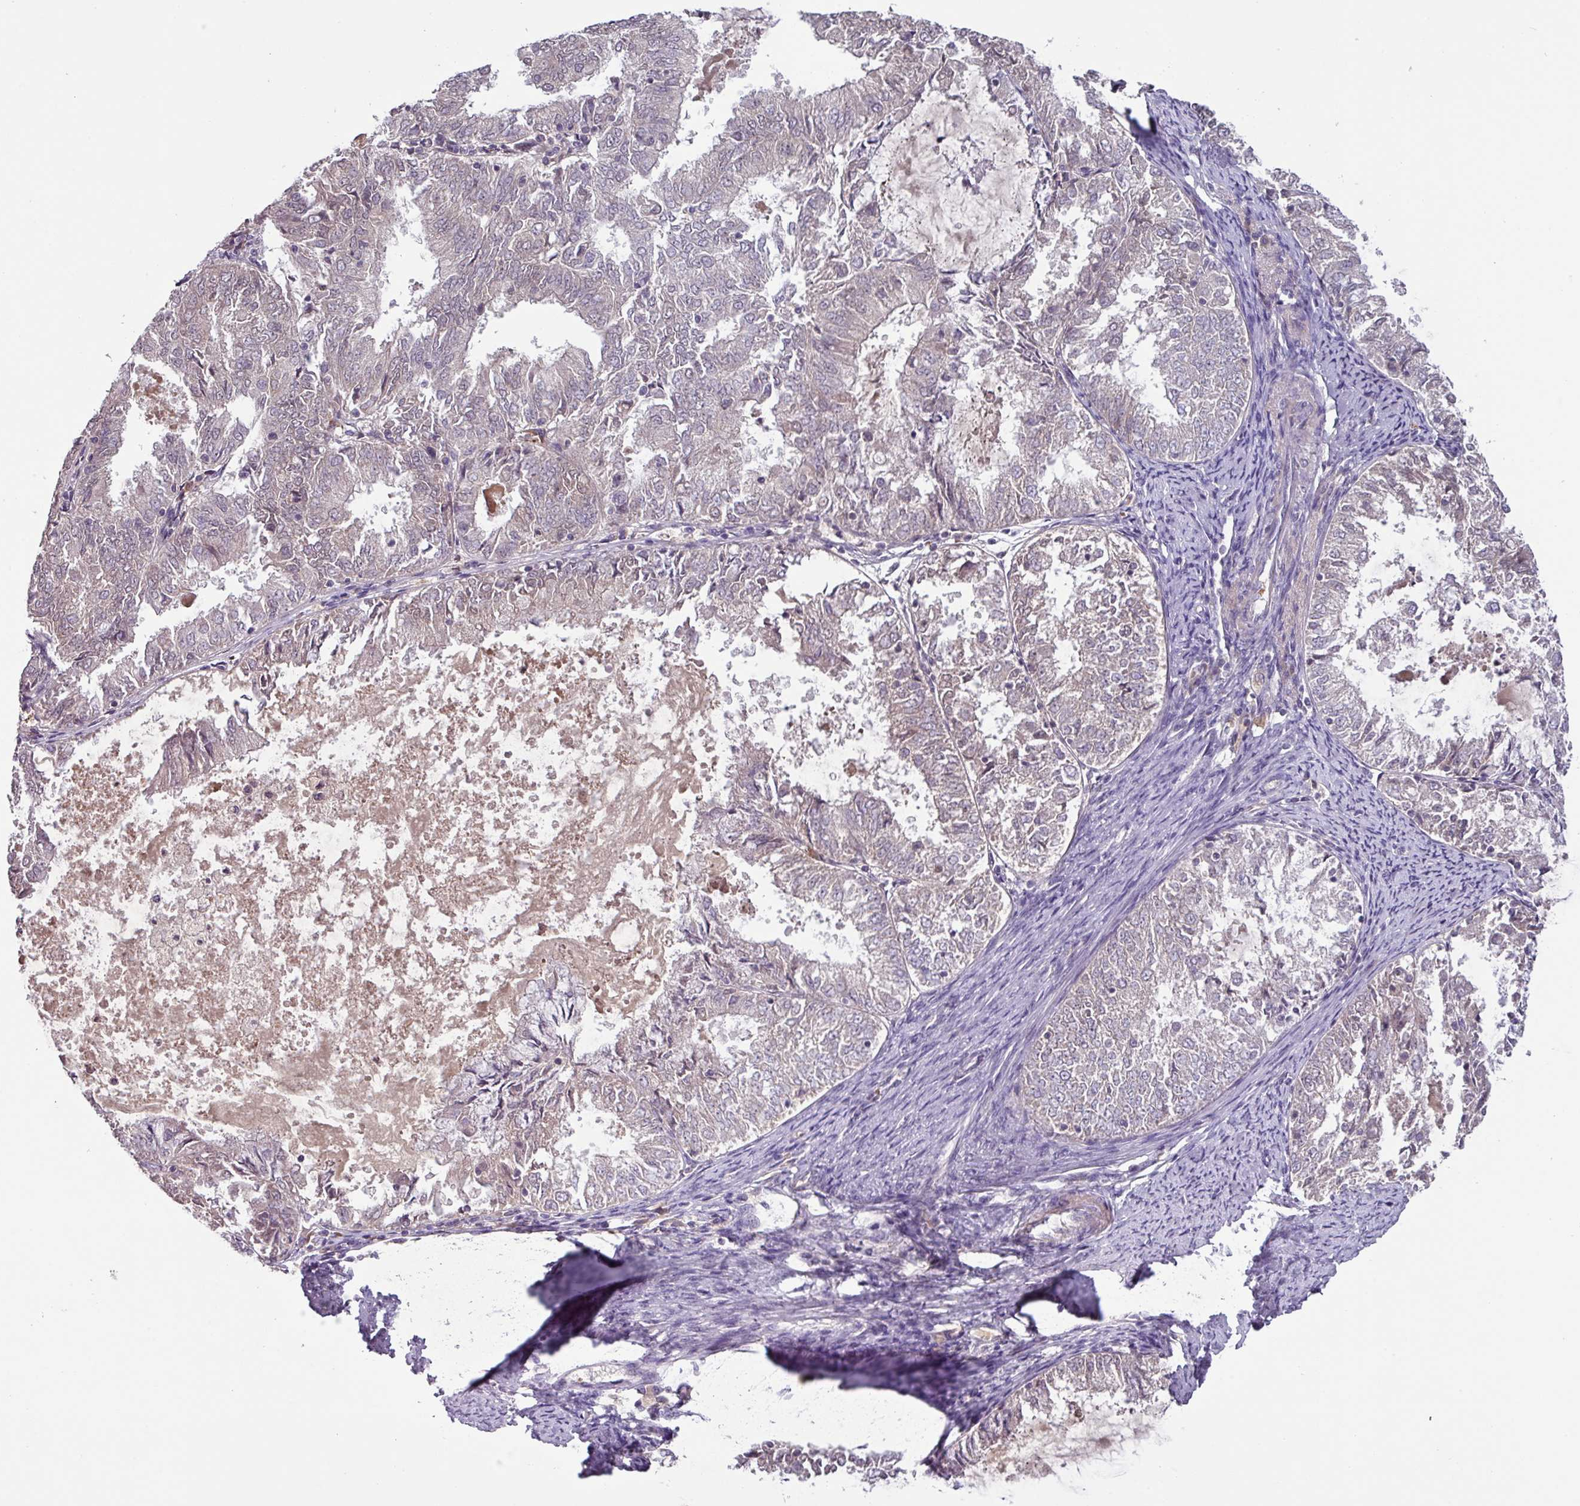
{"staining": {"intensity": "negative", "quantity": "none", "location": "none"}, "tissue": "endometrial cancer", "cell_type": "Tumor cells", "image_type": "cancer", "snomed": [{"axis": "morphology", "description": "Adenocarcinoma, NOS"}, {"axis": "topography", "description": "Endometrium"}], "caption": "An IHC micrograph of endometrial adenocarcinoma is shown. There is no staining in tumor cells of endometrial adenocarcinoma.", "gene": "SLC5A10", "patient": {"sex": "female", "age": 57}}